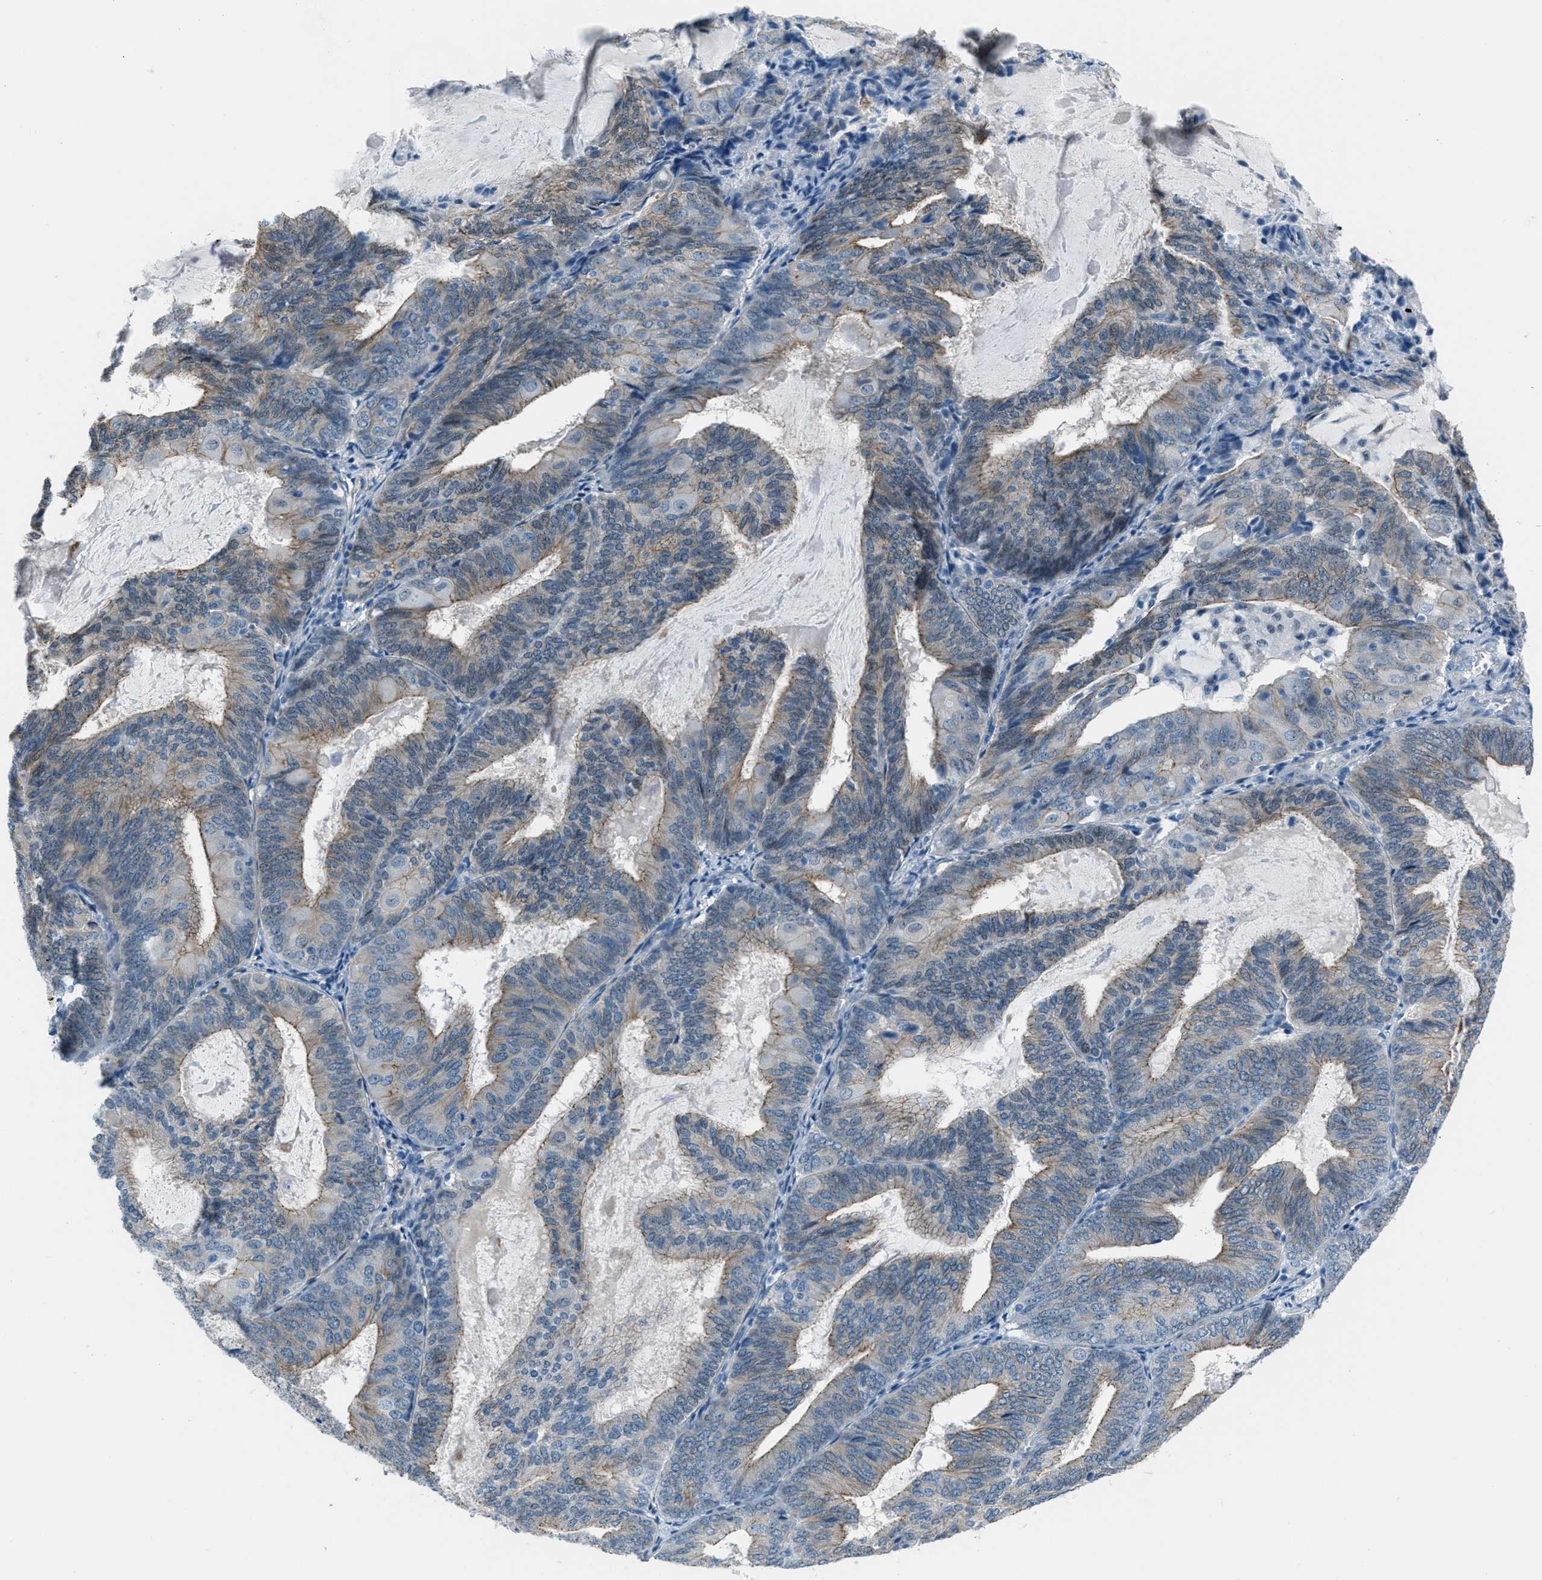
{"staining": {"intensity": "moderate", "quantity": "<25%", "location": "cytoplasmic/membranous"}, "tissue": "endometrial cancer", "cell_type": "Tumor cells", "image_type": "cancer", "snomed": [{"axis": "morphology", "description": "Adenocarcinoma, NOS"}, {"axis": "topography", "description": "Endometrium"}], "caption": "A low amount of moderate cytoplasmic/membranous expression is appreciated in about <25% of tumor cells in endometrial cancer (adenocarcinoma) tissue.", "gene": "FBN1", "patient": {"sex": "female", "age": 81}}